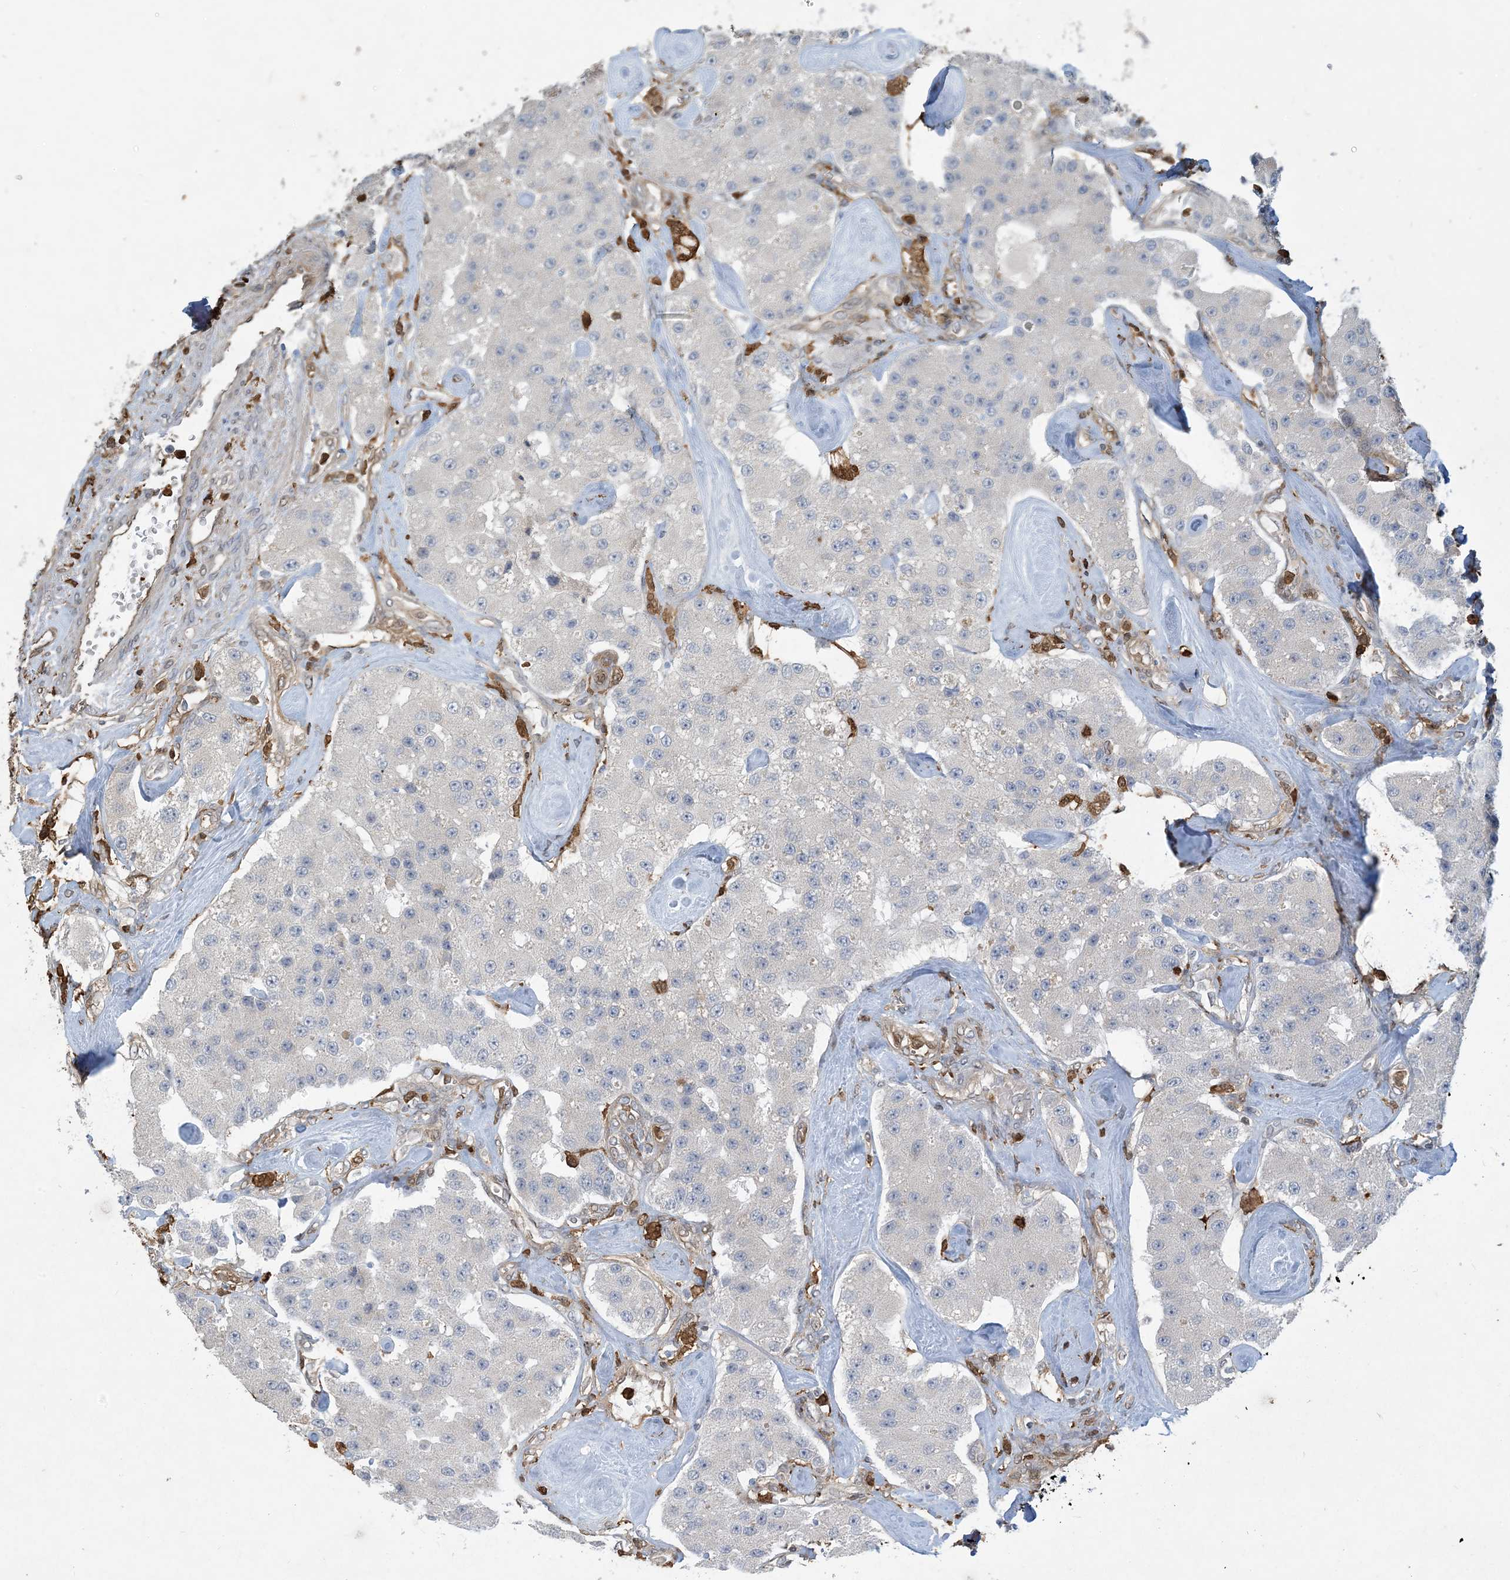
{"staining": {"intensity": "negative", "quantity": "none", "location": "none"}, "tissue": "carcinoid", "cell_type": "Tumor cells", "image_type": "cancer", "snomed": [{"axis": "morphology", "description": "Carcinoid, malignant, NOS"}, {"axis": "topography", "description": "Pancreas"}], "caption": "This is an immunohistochemistry (IHC) photomicrograph of human carcinoid. There is no expression in tumor cells.", "gene": "TMSB4X", "patient": {"sex": "male", "age": 41}}